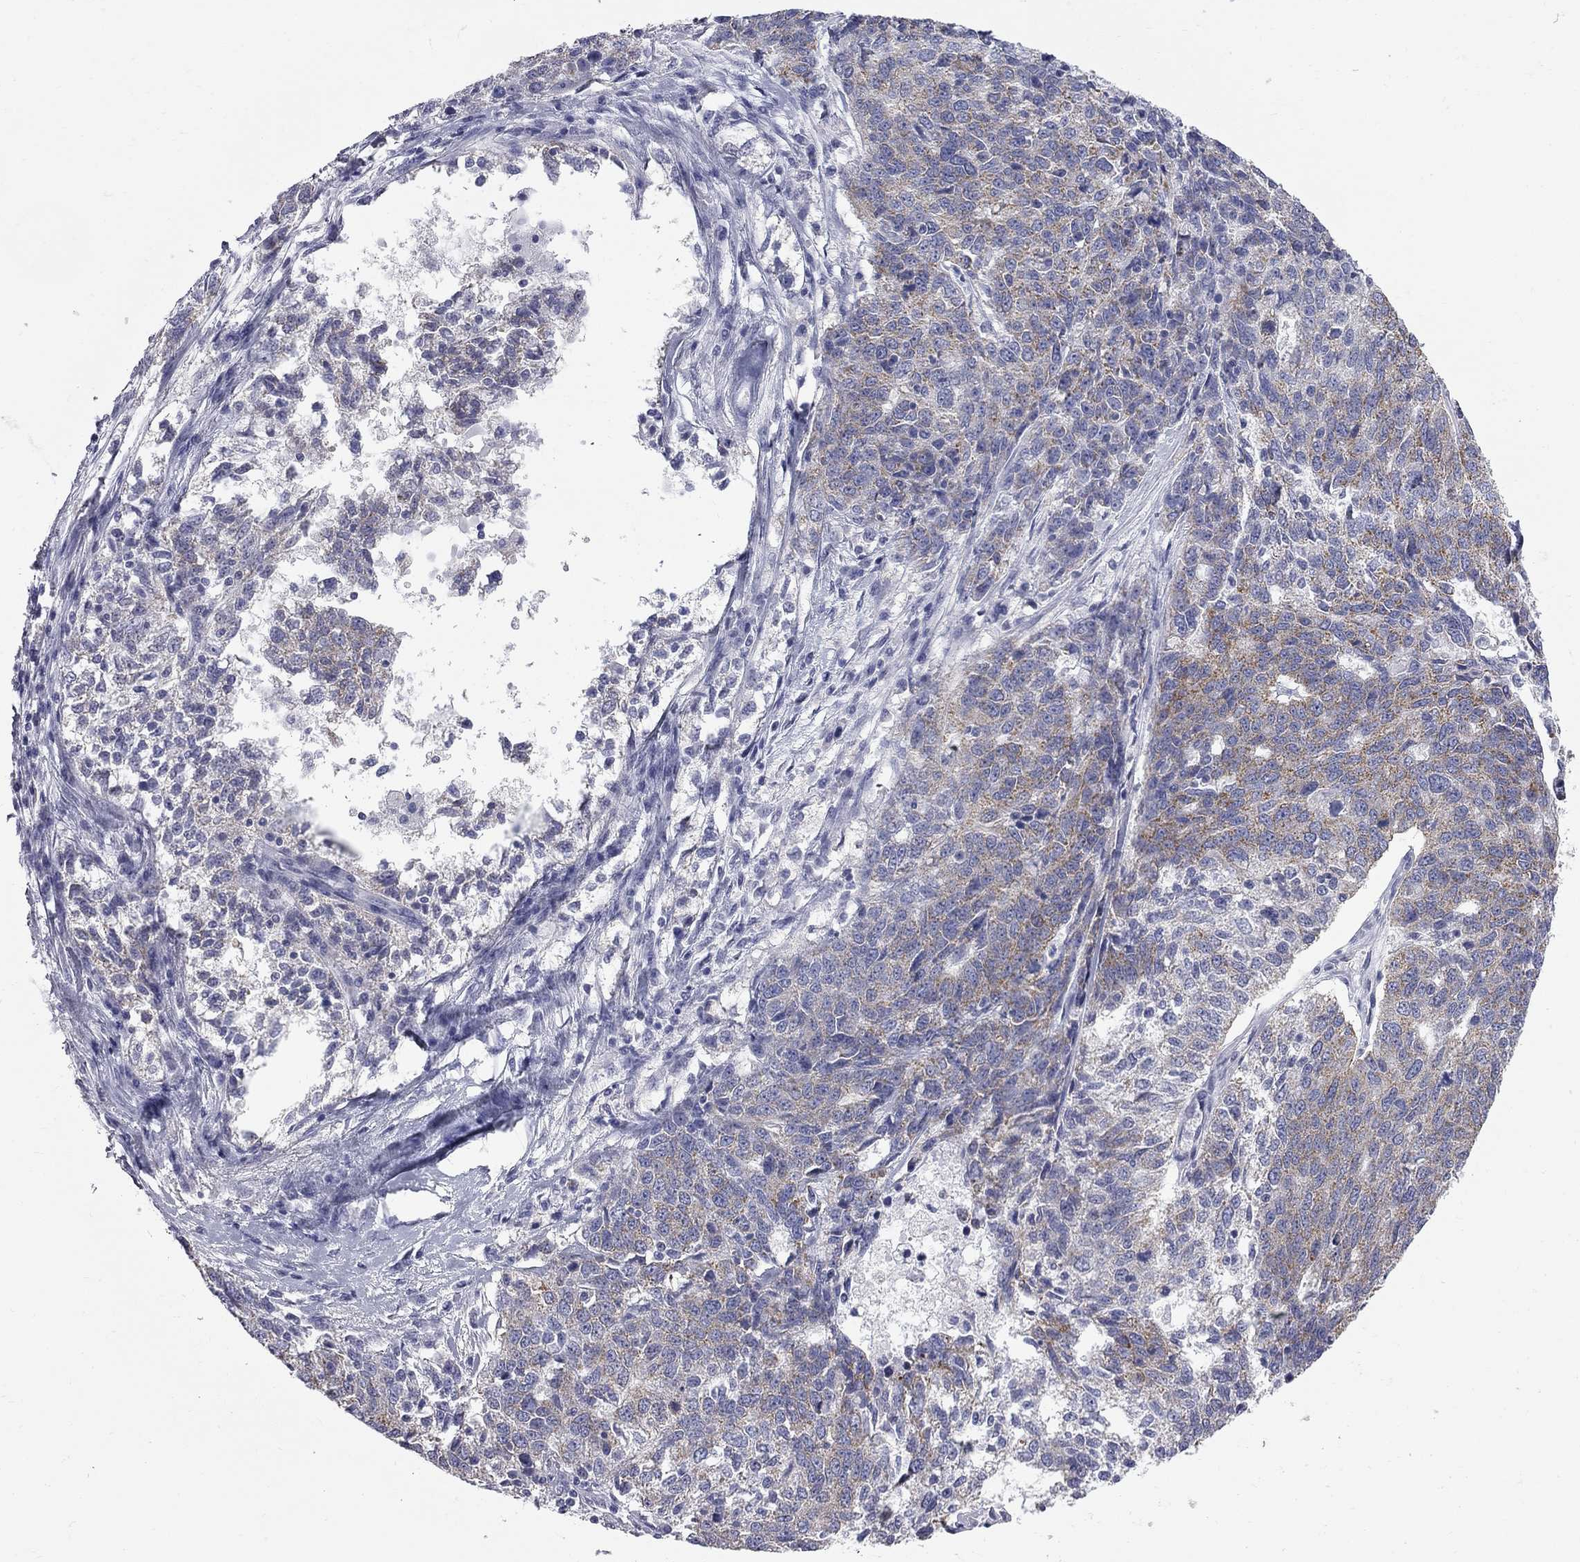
{"staining": {"intensity": "moderate", "quantity": "<25%", "location": "cytoplasmic/membranous"}, "tissue": "ovarian cancer", "cell_type": "Tumor cells", "image_type": "cancer", "snomed": [{"axis": "morphology", "description": "Cystadenocarcinoma, serous, NOS"}, {"axis": "topography", "description": "Ovary"}], "caption": "Human ovarian cancer (serous cystadenocarcinoma) stained for a protein (brown) reveals moderate cytoplasmic/membranous positive positivity in about <25% of tumor cells.", "gene": "ABCB4", "patient": {"sex": "female", "age": 71}}